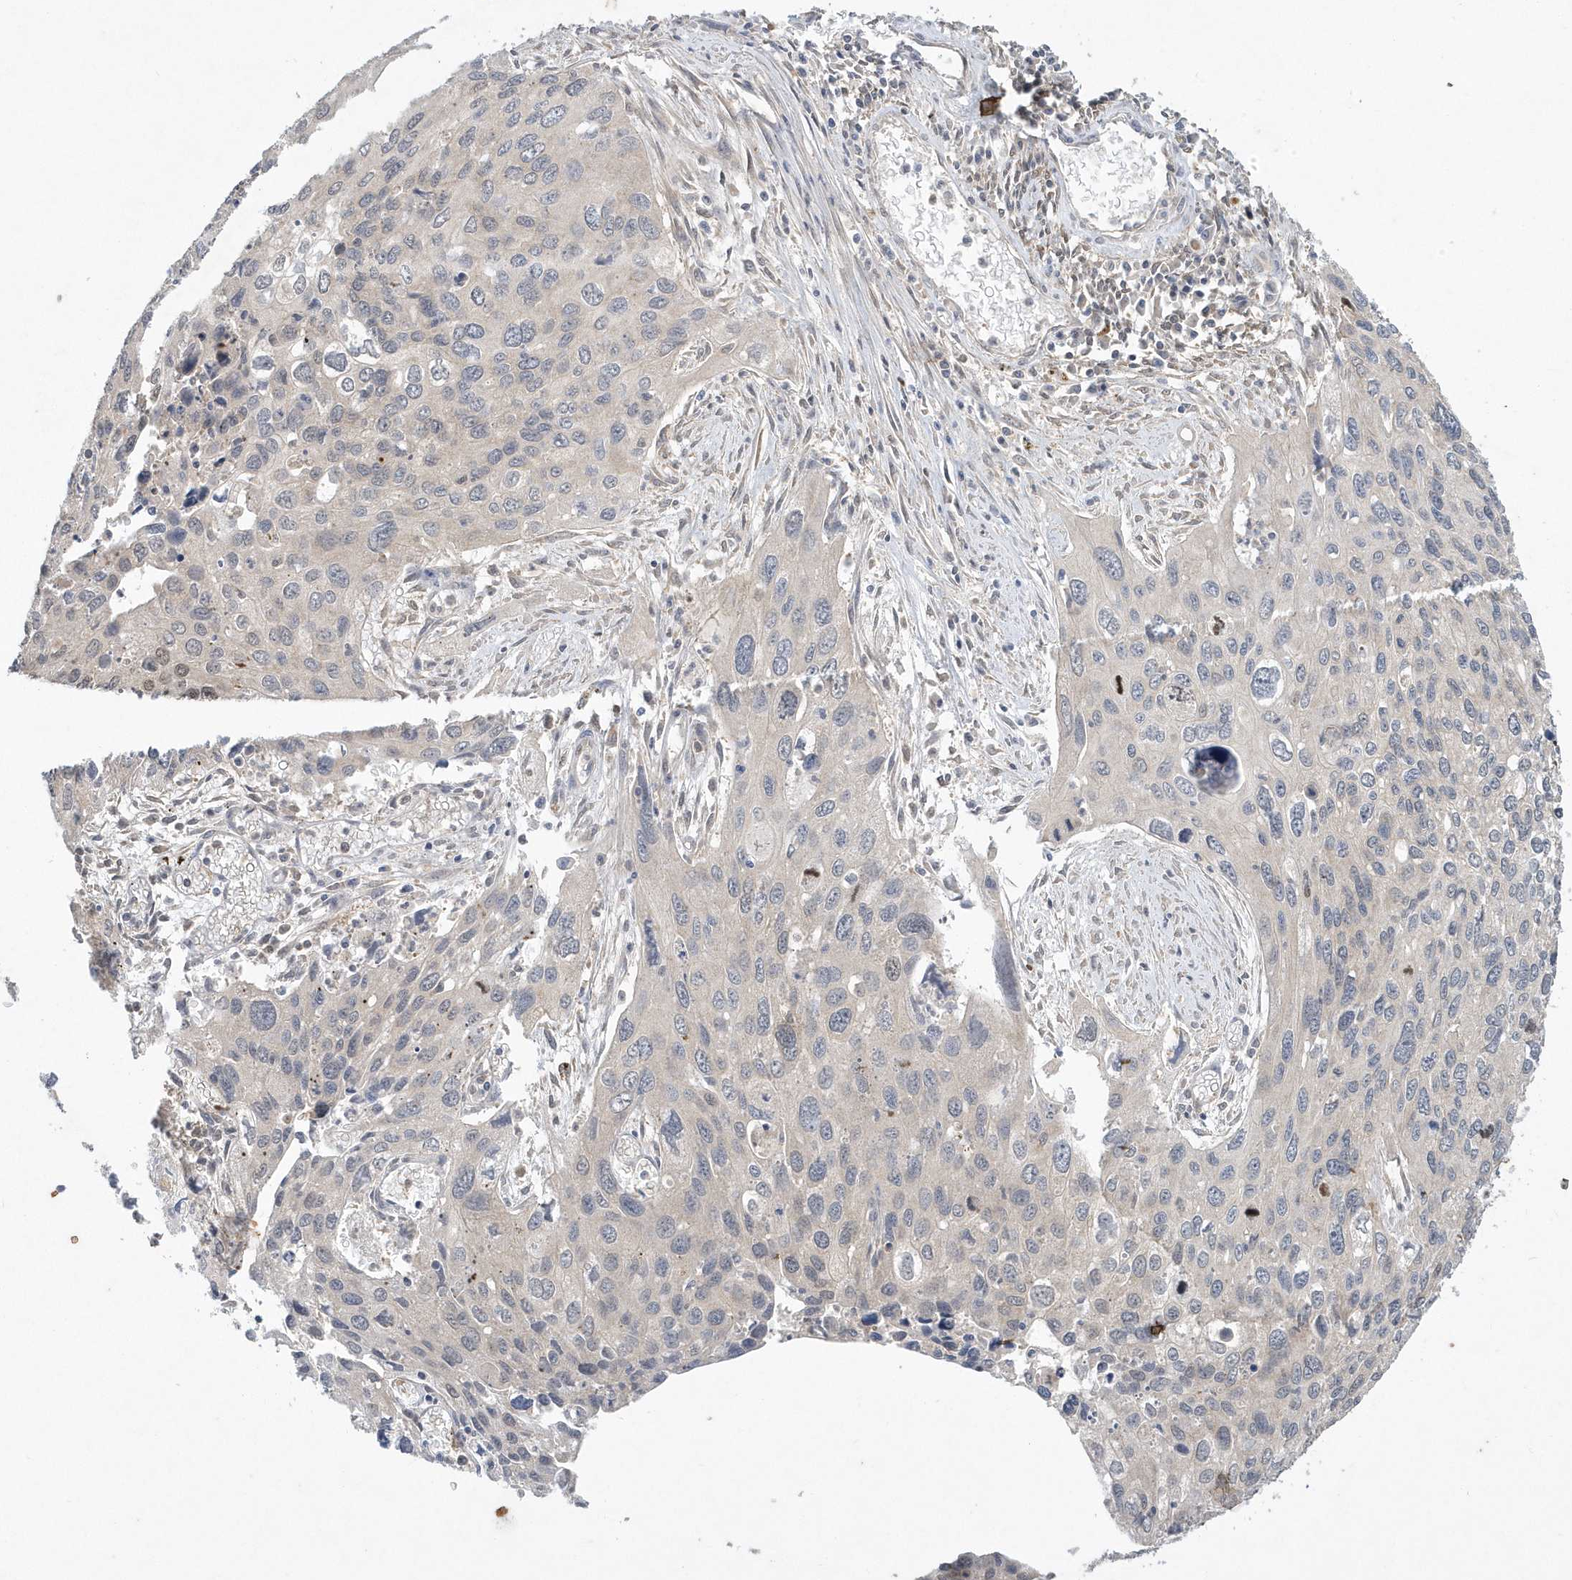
{"staining": {"intensity": "weak", "quantity": "<25%", "location": "cytoplasmic/membranous,nuclear"}, "tissue": "cervical cancer", "cell_type": "Tumor cells", "image_type": "cancer", "snomed": [{"axis": "morphology", "description": "Squamous cell carcinoma, NOS"}, {"axis": "topography", "description": "Cervix"}], "caption": "IHC image of cervical squamous cell carcinoma stained for a protein (brown), which reveals no positivity in tumor cells. (DAB (3,3'-diaminobenzidine) immunohistochemistry visualized using brightfield microscopy, high magnification).", "gene": "AKR7A2", "patient": {"sex": "female", "age": 55}}